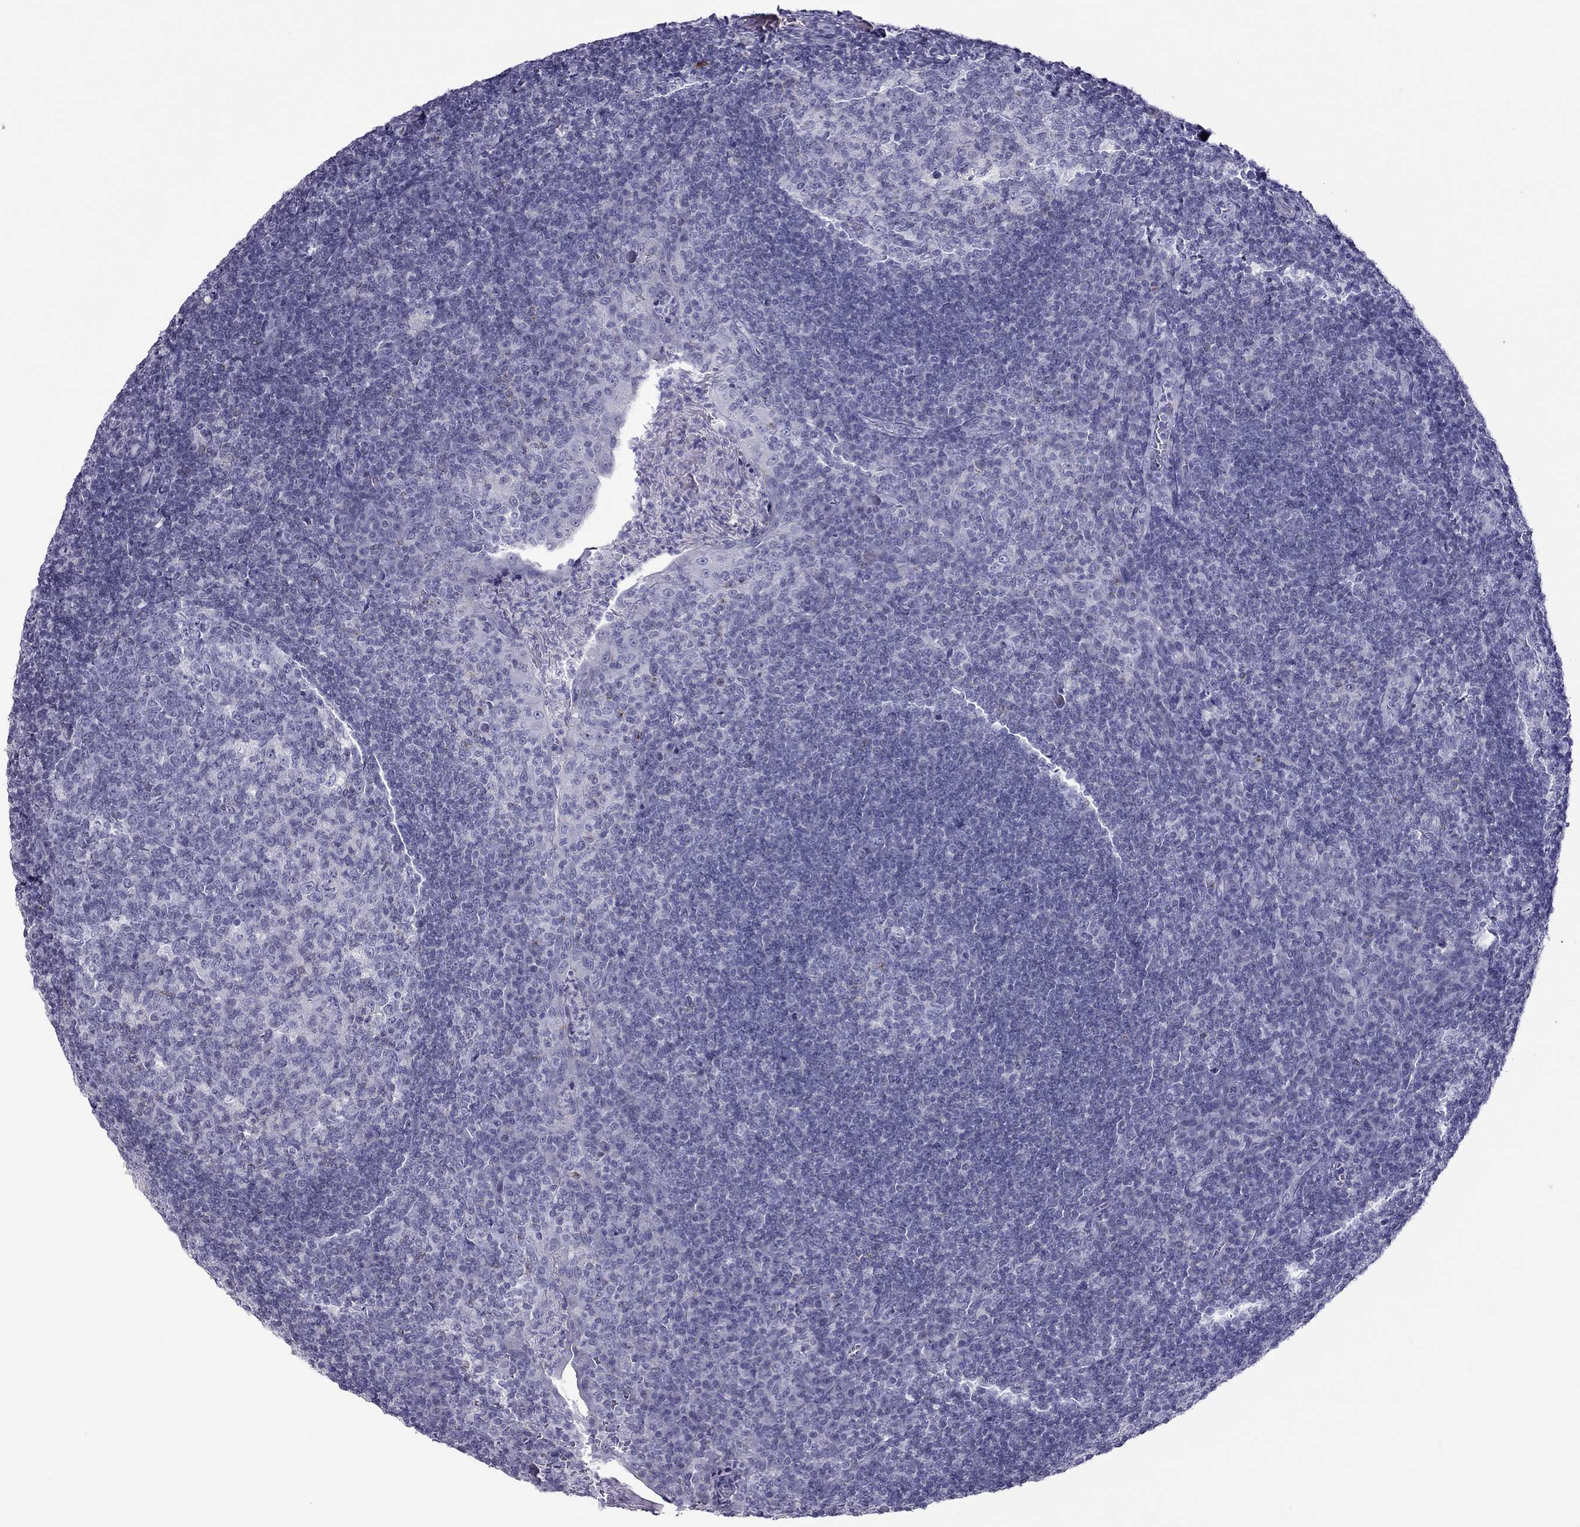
{"staining": {"intensity": "negative", "quantity": "none", "location": "none"}, "tissue": "tonsil", "cell_type": "Germinal center cells", "image_type": "normal", "snomed": [{"axis": "morphology", "description": "Normal tissue, NOS"}, {"axis": "topography", "description": "Tonsil"}], "caption": "The image demonstrates no staining of germinal center cells in normal tonsil.", "gene": "TEX14", "patient": {"sex": "female", "age": 12}}